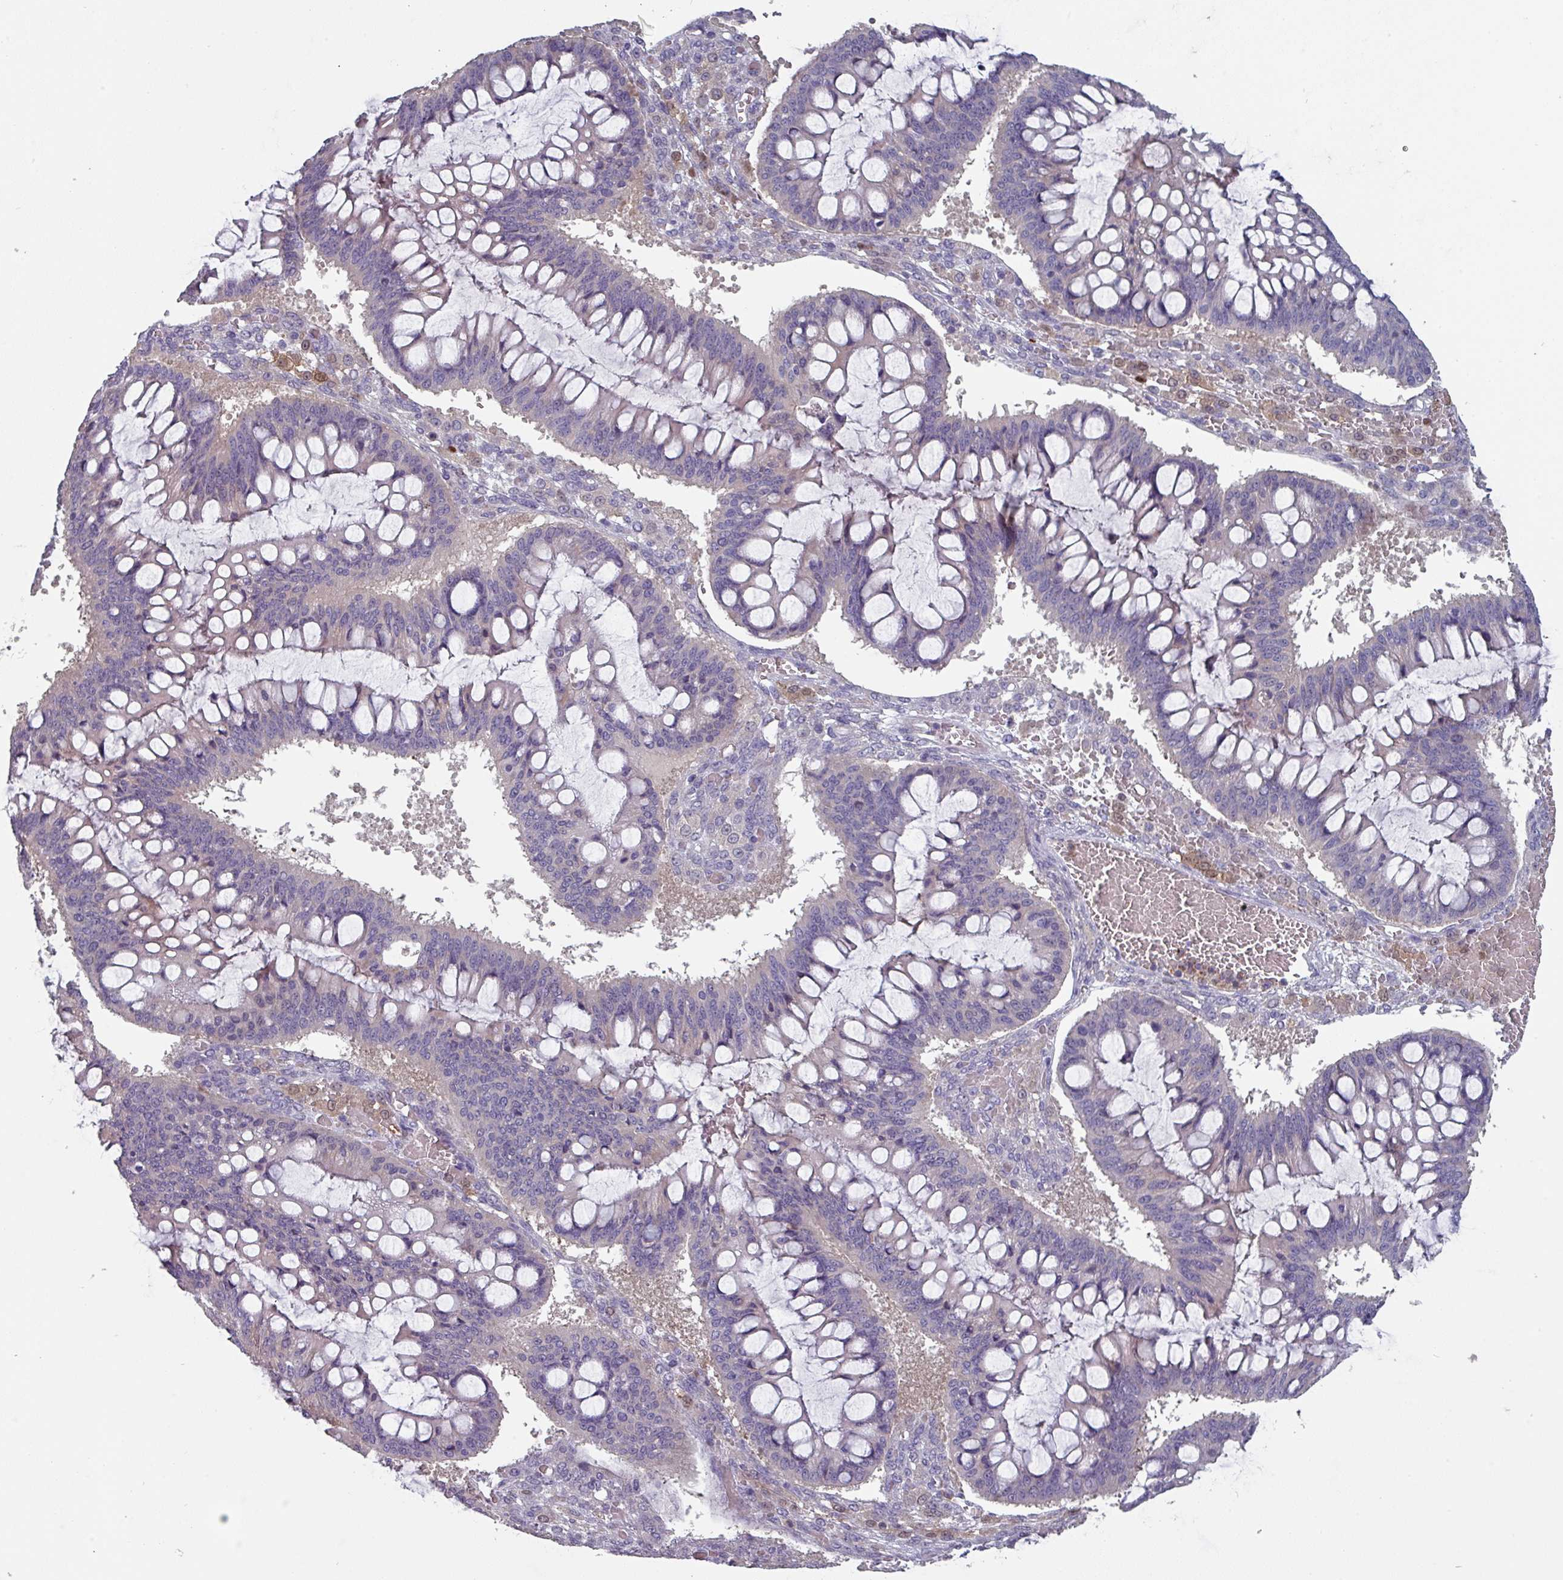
{"staining": {"intensity": "negative", "quantity": "none", "location": "none"}, "tissue": "ovarian cancer", "cell_type": "Tumor cells", "image_type": "cancer", "snomed": [{"axis": "morphology", "description": "Cystadenocarcinoma, mucinous, NOS"}, {"axis": "topography", "description": "Ovary"}], "caption": "Histopathology image shows no significant protein staining in tumor cells of ovarian mucinous cystadenocarcinoma.", "gene": "PRAMEF8", "patient": {"sex": "female", "age": 73}}